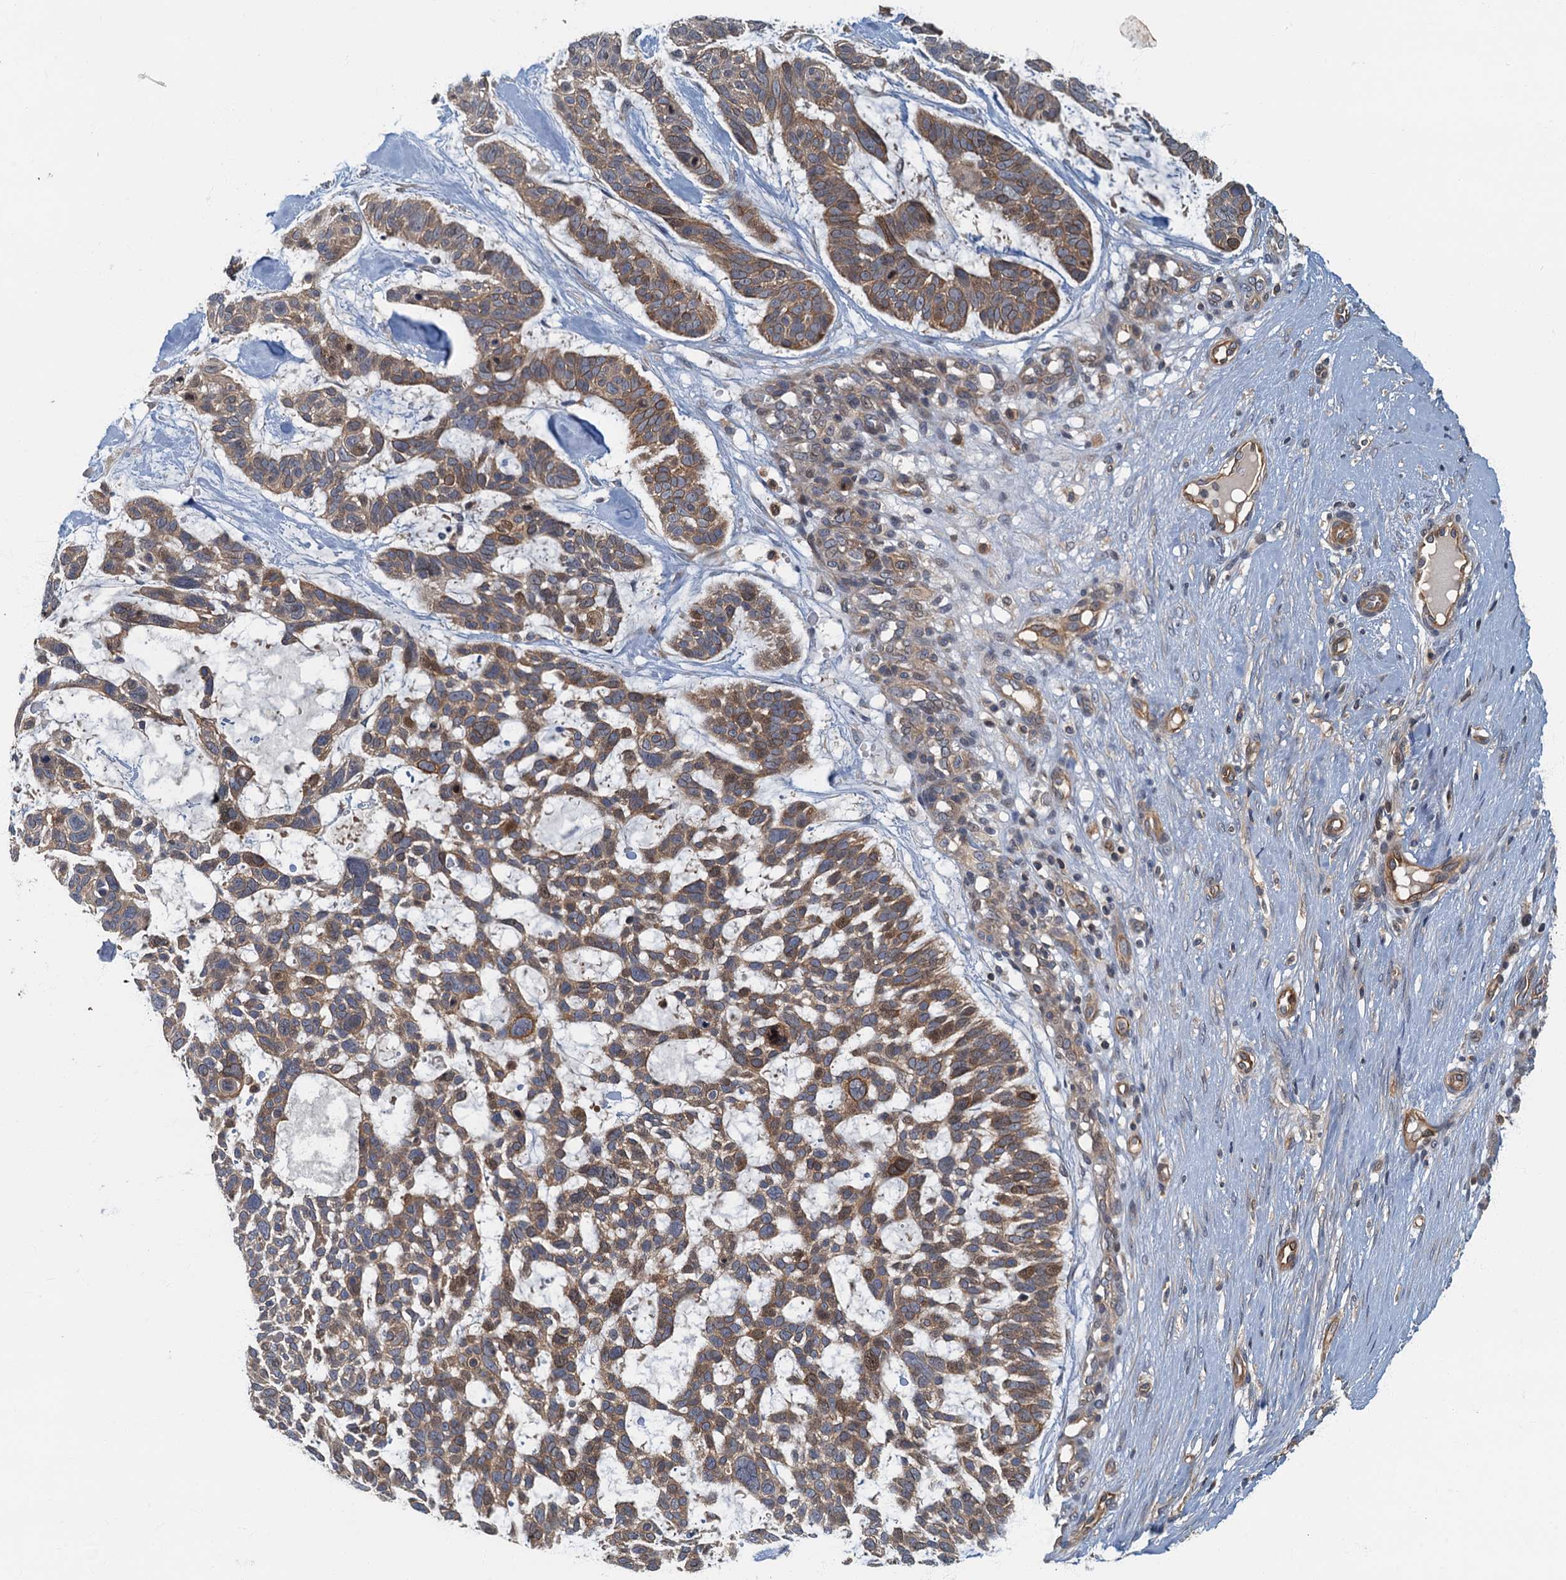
{"staining": {"intensity": "moderate", "quantity": ">75%", "location": "cytoplasmic/membranous"}, "tissue": "skin cancer", "cell_type": "Tumor cells", "image_type": "cancer", "snomed": [{"axis": "morphology", "description": "Basal cell carcinoma"}, {"axis": "topography", "description": "Skin"}], "caption": "Skin basal cell carcinoma was stained to show a protein in brown. There is medium levels of moderate cytoplasmic/membranous positivity in about >75% of tumor cells.", "gene": "CKAP2L", "patient": {"sex": "male", "age": 88}}